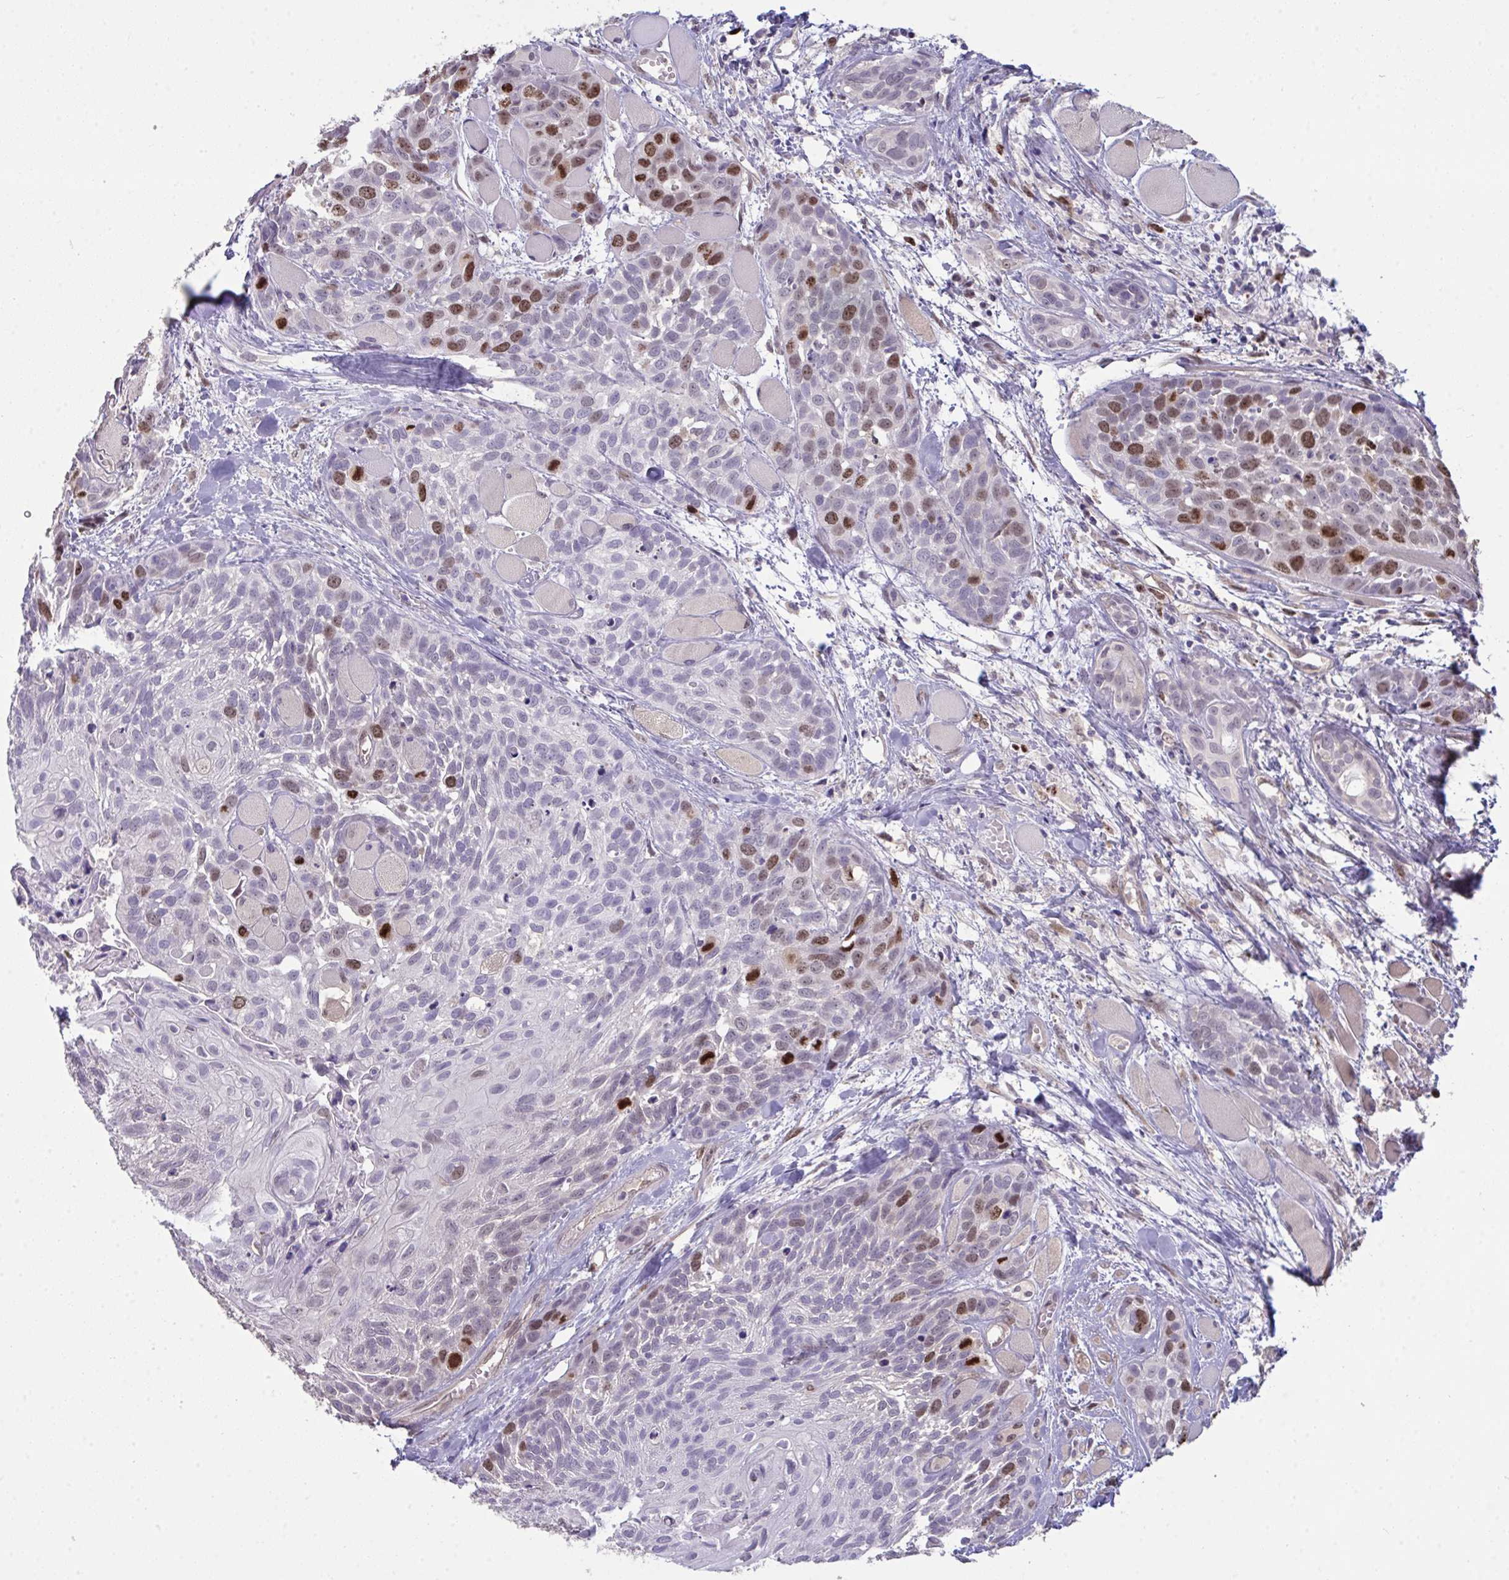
{"staining": {"intensity": "moderate", "quantity": "25%-75%", "location": "nuclear"}, "tissue": "head and neck cancer", "cell_type": "Tumor cells", "image_type": "cancer", "snomed": [{"axis": "morphology", "description": "Squamous cell carcinoma, NOS"}, {"axis": "topography", "description": "Head-Neck"}], "caption": "Immunohistochemistry (IHC) histopathology image of neoplastic tissue: head and neck squamous cell carcinoma stained using immunohistochemistry (IHC) demonstrates medium levels of moderate protein expression localized specifically in the nuclear of tumor cells, appearing as a nuclear brown color.", "gene": "SETD7", "patient": {"sex": "female", "age": 50}}